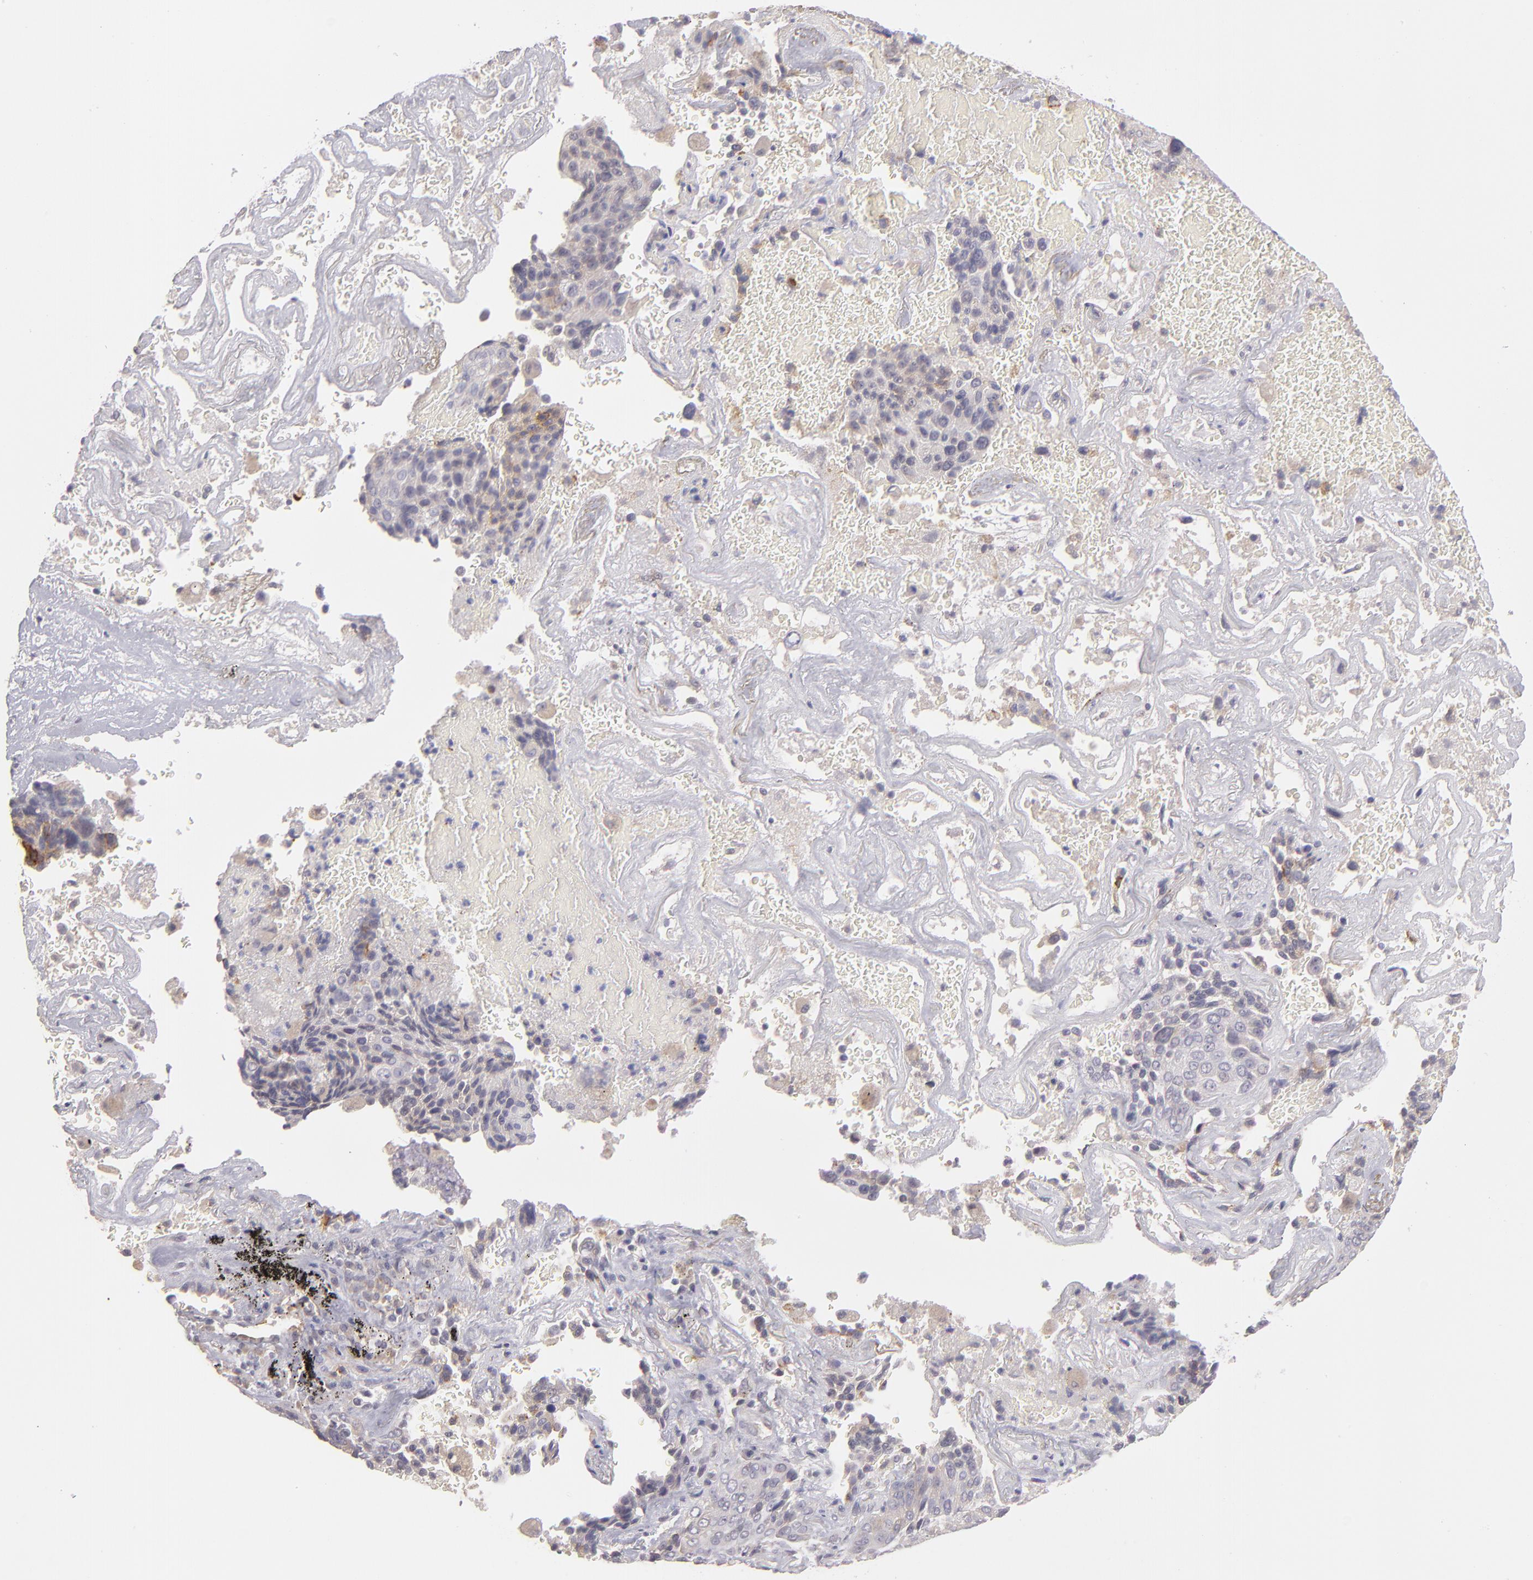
{"staining": {"intensity": "weak", "quantity": "<25%", "location": "cytoplasmic/membranous"}, "tissue": "lung cancer", "cell_type": "Tumor cells", "image_type": "cancer", "snomed": [{"axis": "morphology", "description": "Squamous cell carcinoma, NOS"}, {"axis": "topography", "description": "Lung"}], "caption": "Tumor cells are negative for protein expression in human squamous cell carcinoma (lung).", "gene": "THBD", "patient": {"sex": "male", "age": 54}}